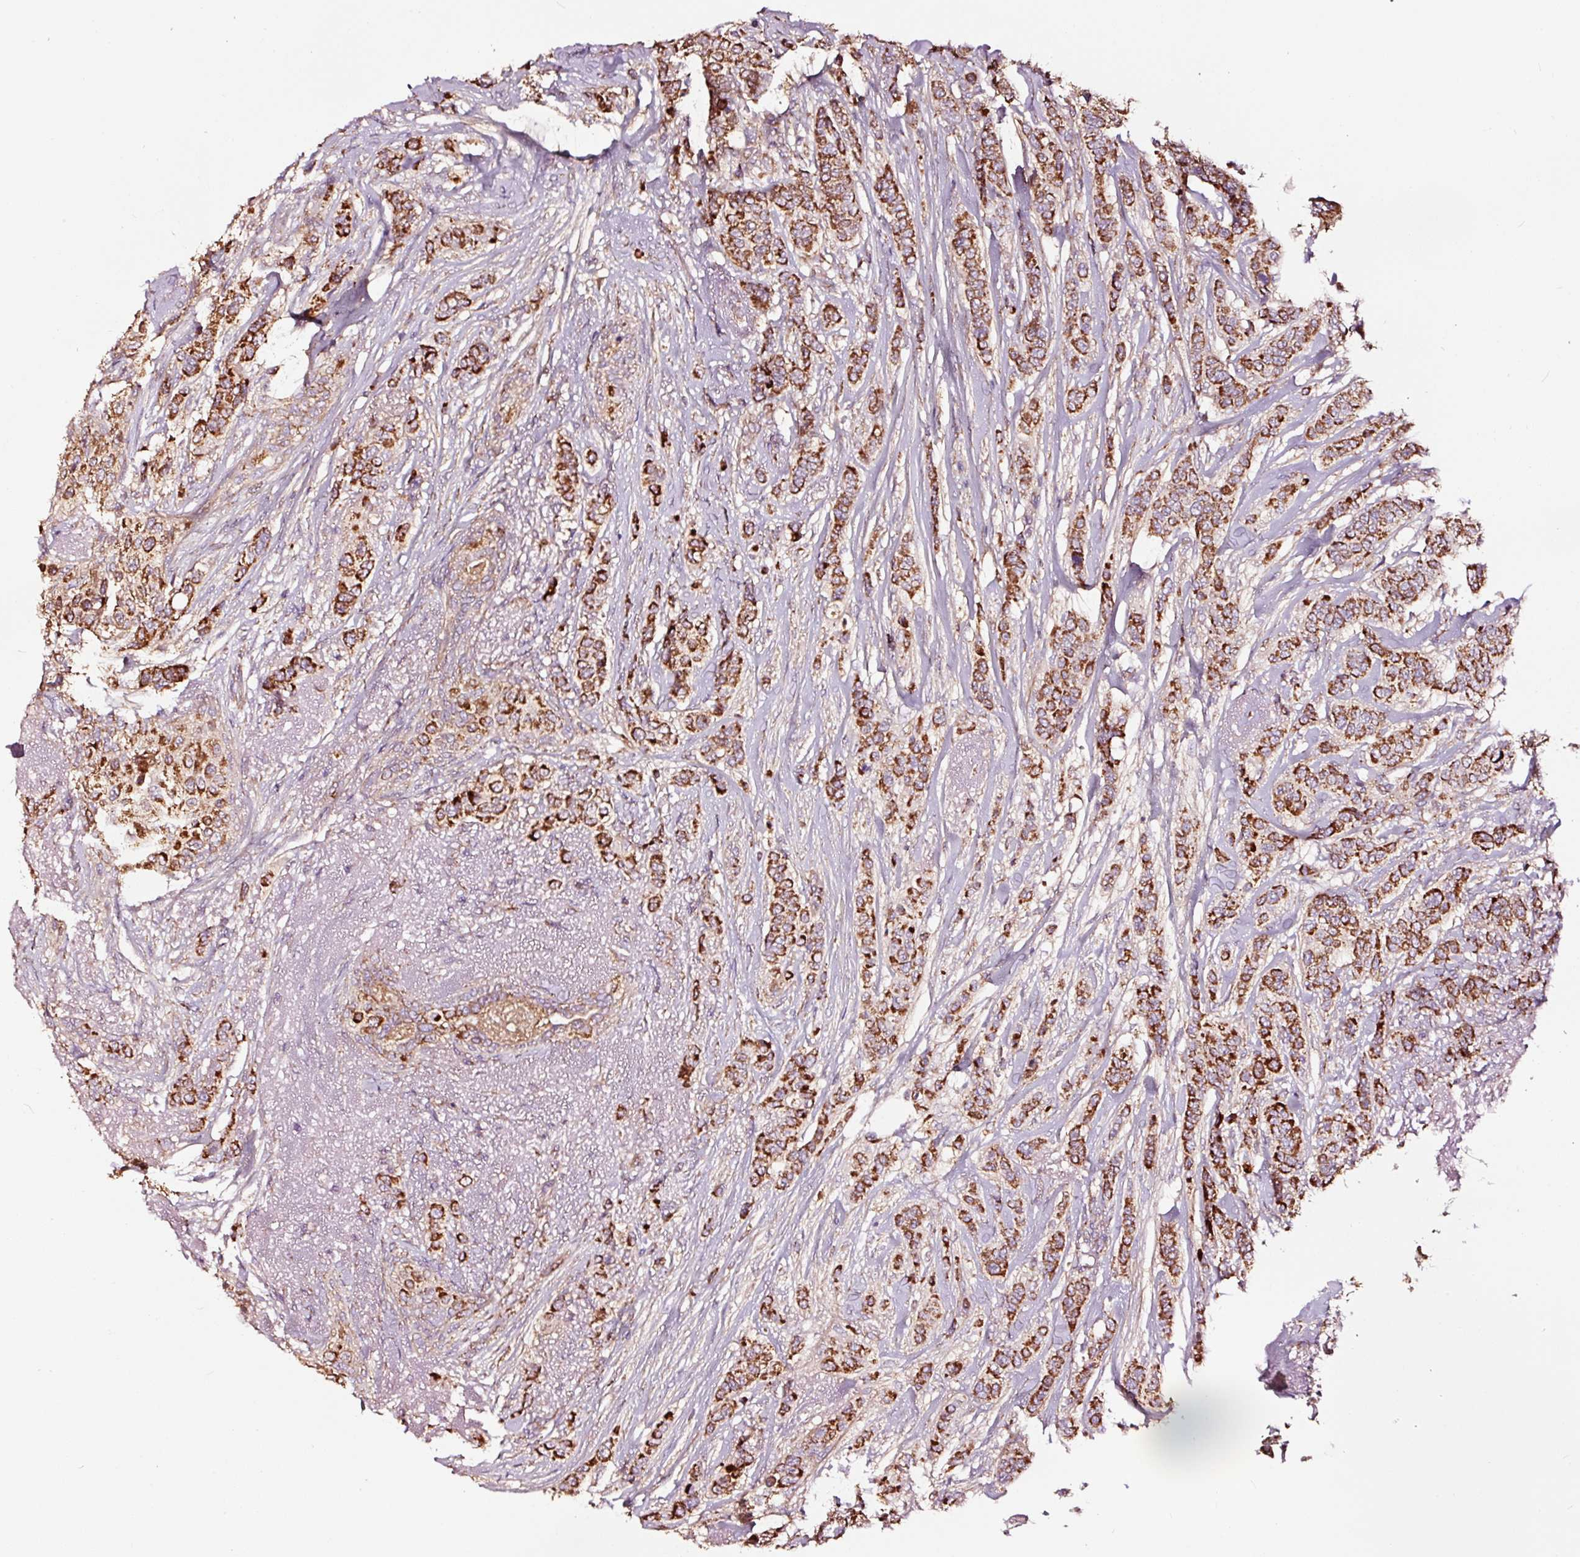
{"staining": {"intensity": "strong", "quantity": ">75%", "location": "cytoplasmic/membranous"}, "tissue": "breast cancer", "cell_type": "Tumor cells", "image_type": "cancer", "snomed": [{"axis": "morphology", "description": "Lobular carcinoma"}, {"axis": "topography", "description": "Breast"}], "caption": "This is an image of immunohistochemistry staining of breast cancer, which shows strong positivity in the cytoplasmic/membranous of tumor cells.", "gene": "TPM1", "patient": {"sex": "female", "age": 51}}